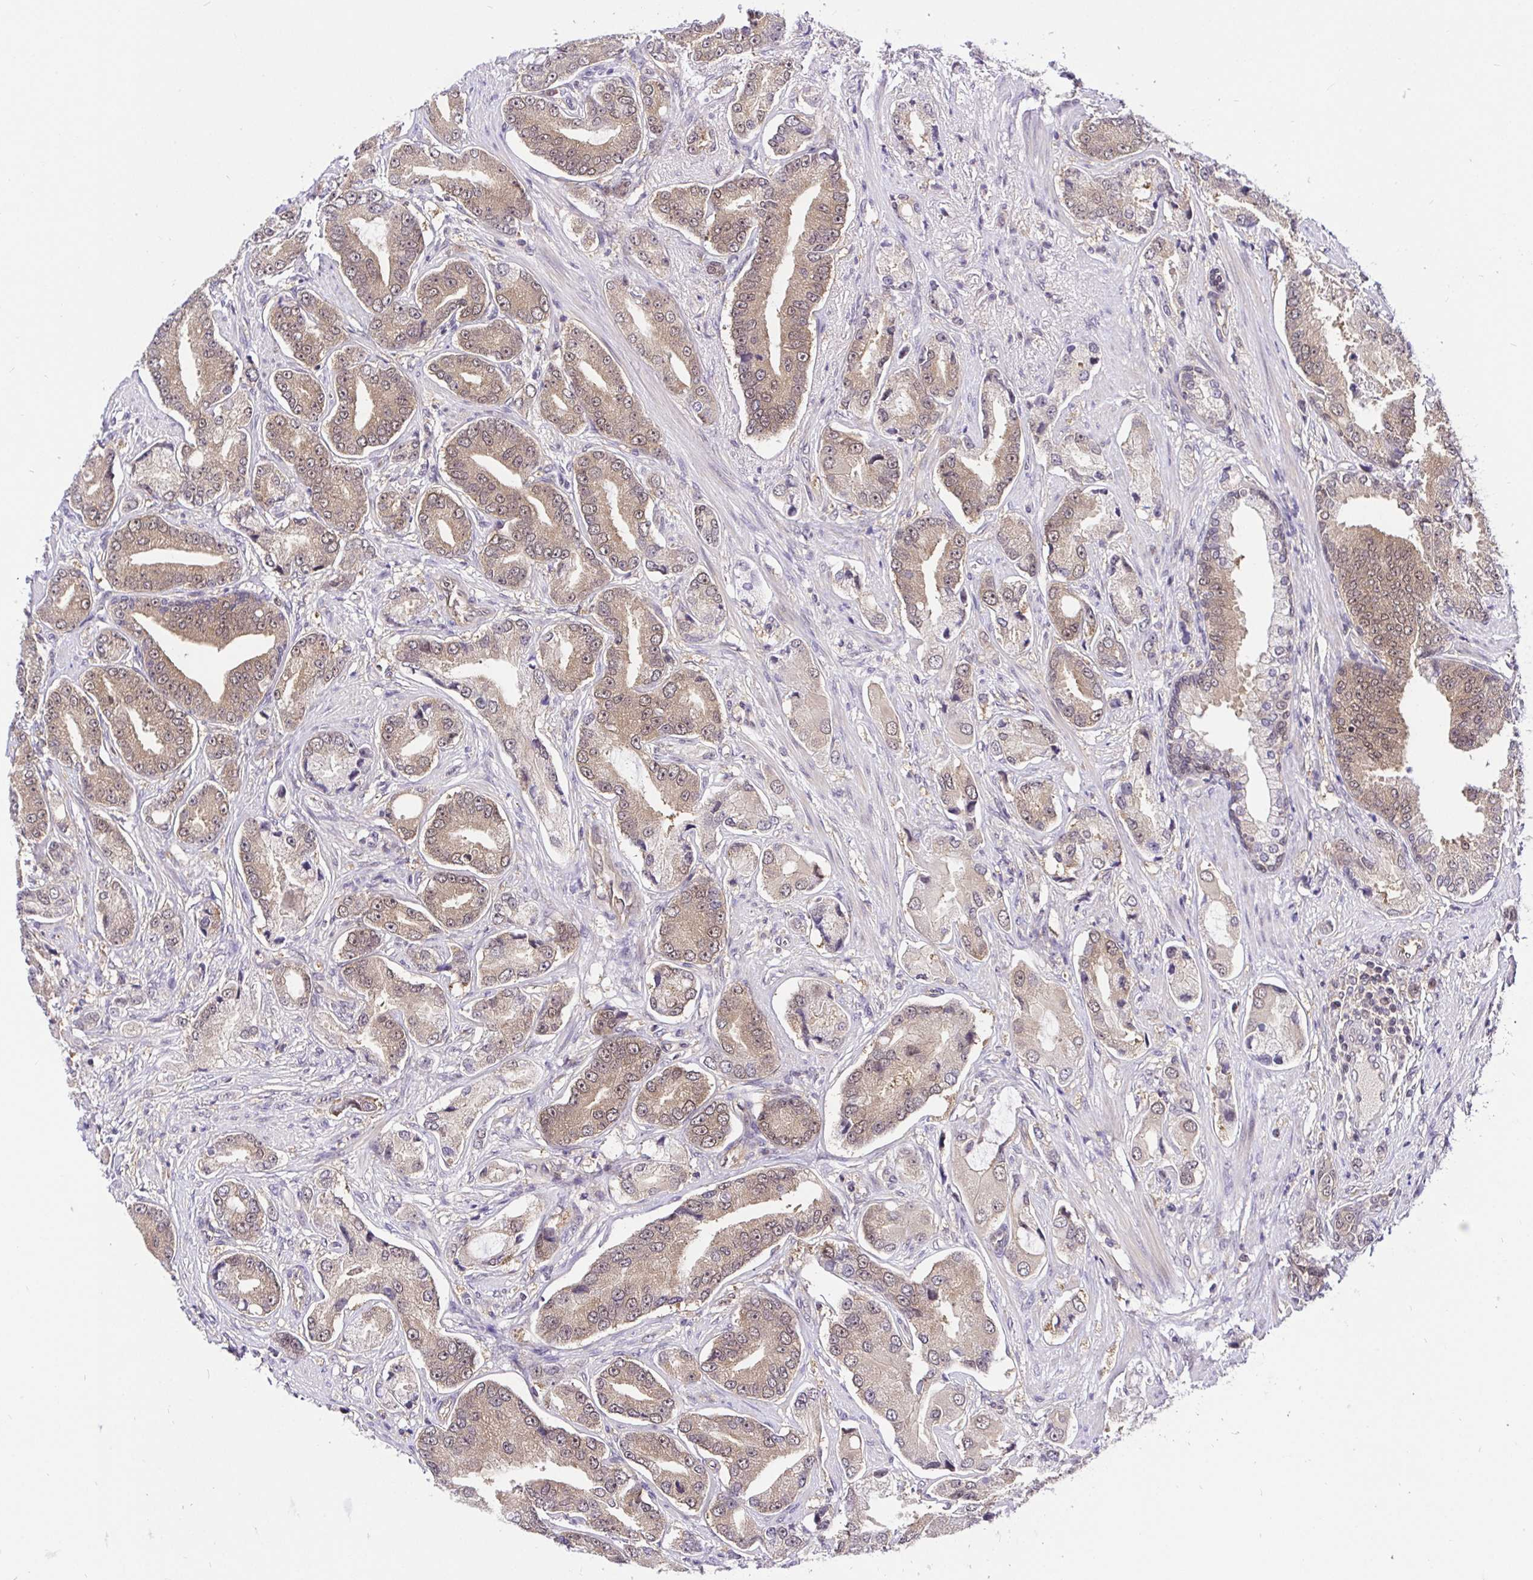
{"staining": {"intensity": "moderate", "quantity": ">75%", "location": "cytoplasmic/membranous,nuclear"}, "tissue": "prostate cancer", "cell_type": "Tumor cells", "image_type": "cancer", "snomed": [{"axis": "morphology", "description": "Adenocarcinoma, High grade"}, {"axis": "topography", "description": "Prostate and seminal vesicle, NOS"}], "caption": "This histopathology image exhibits immunohistochemistry (IHC) staining of prostate cancer (high-grade adenocarcinoma), with medium moderate cytoplasmic/membranous and nuclear expression in about >75% of tumor cells.", "gene": "UBE2M", "patient": {"sex": "male", "age": 61}}